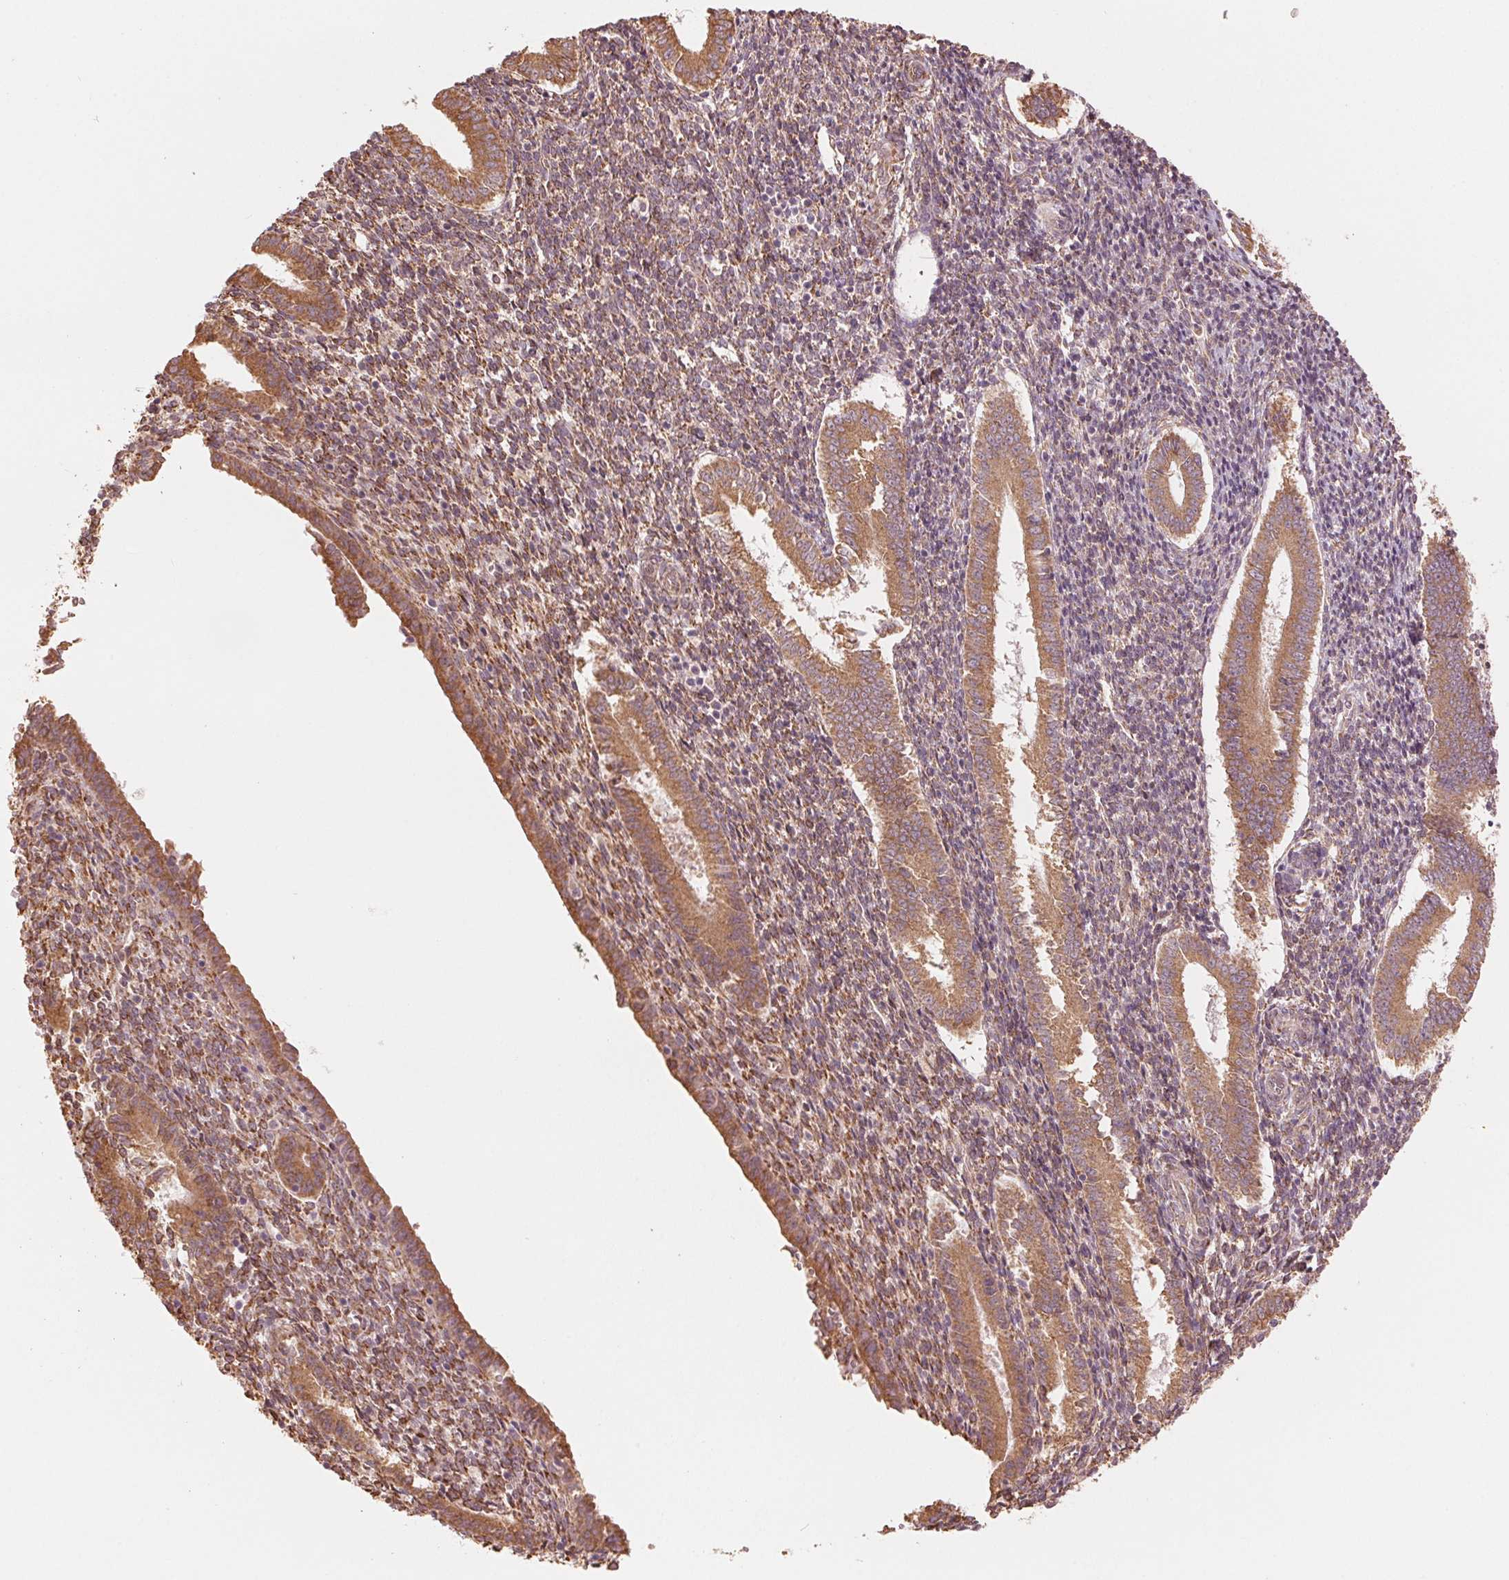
{"staining": {"intensity": "moderate", "quantity": ">75%", "location": "cytoplasmic/membranous"}, "tissue": "endometrium", "cell_type": "Cells in endometrial stroma", "image_type": "normal", "snomed": [{"axis": "morphology", "description": "Normal tissue, NOS"}, {"axis": "topography", "description": "Endometrium"}], "caption": "Immunohistochemistry micrograph of normal human endometrium stained for a protein (brown), which shows medium levels of moderate cytoplasmic/membranous expression in about >75% of cells in endometrial stroma.", "gene": "SLC20A1", "patient": {"sex": "female", "age": 25}}